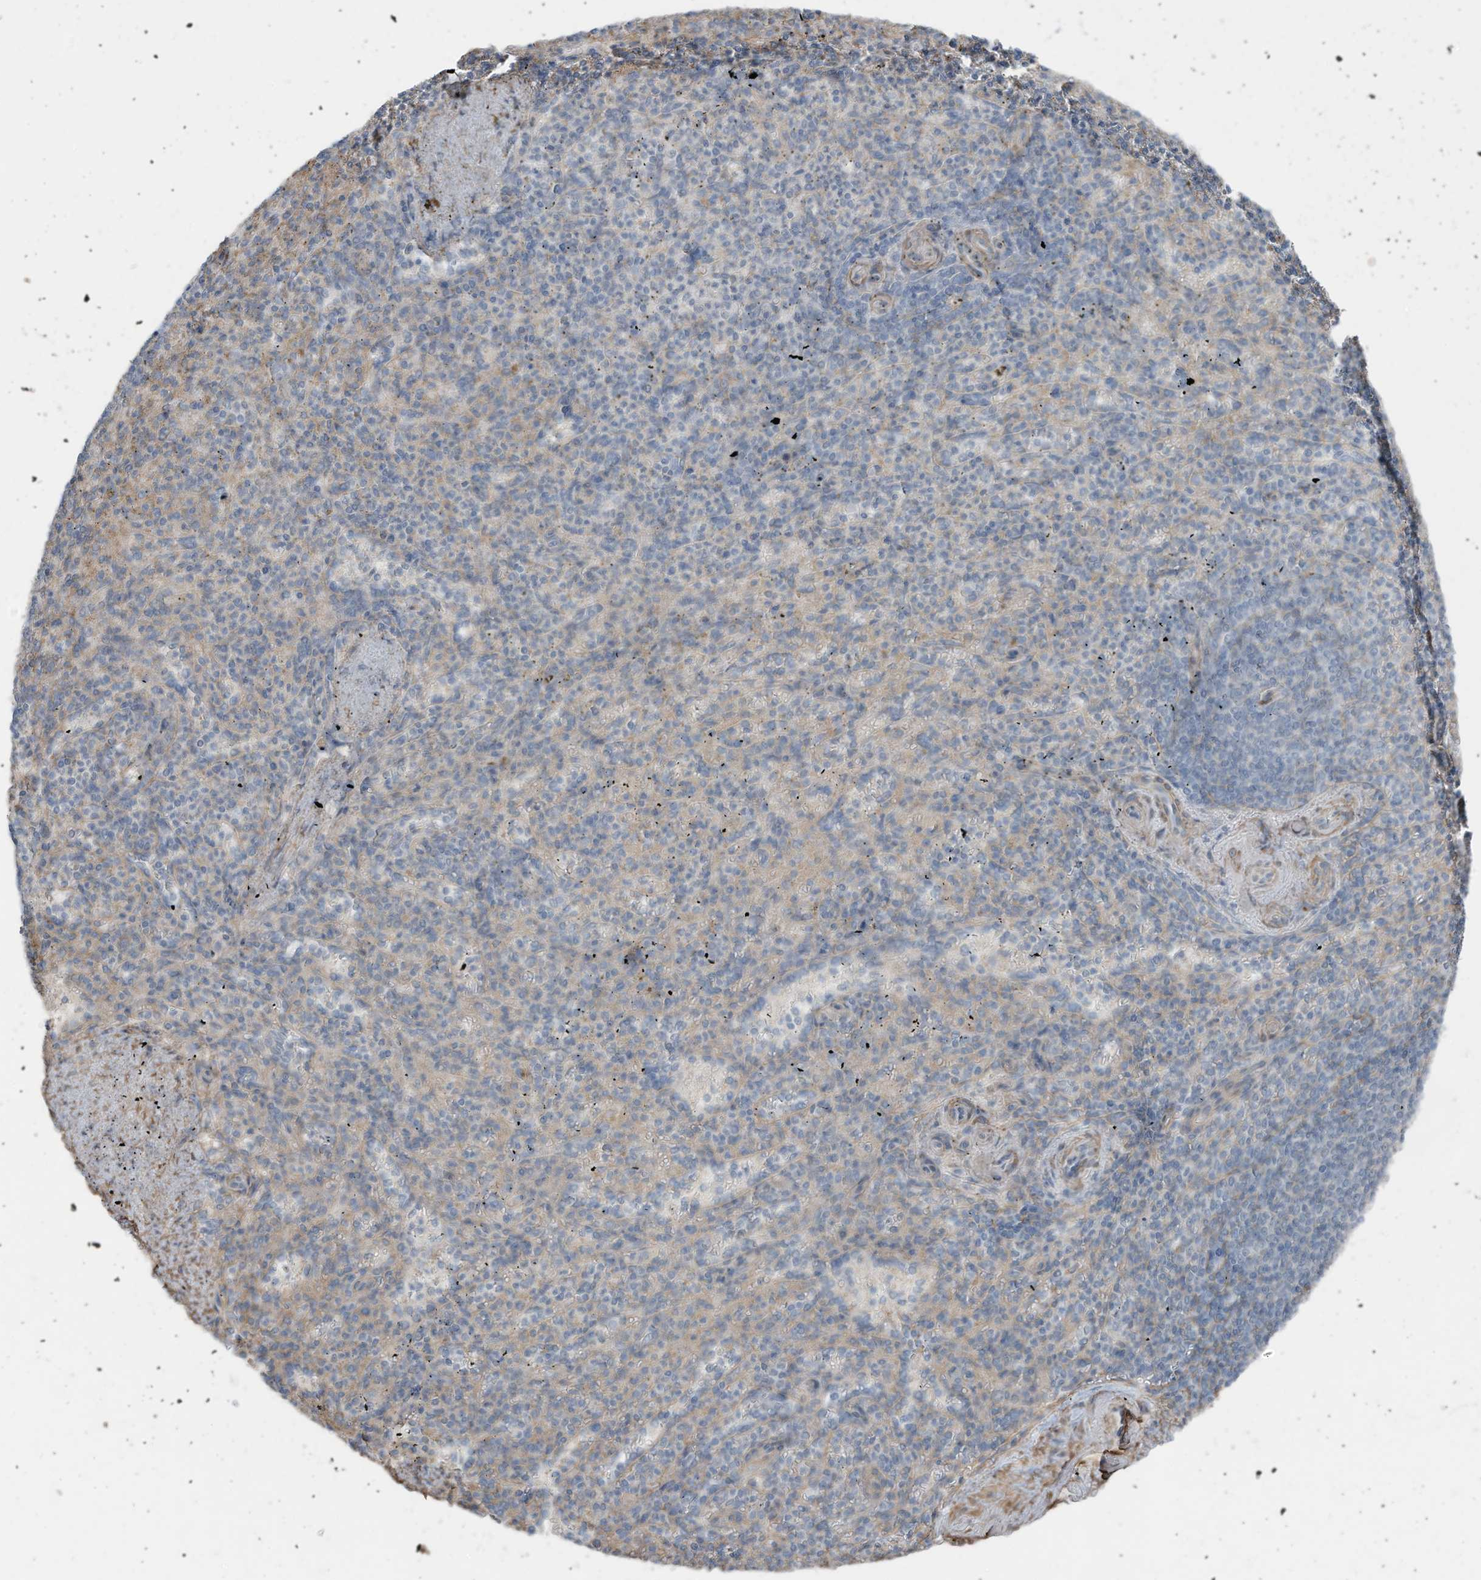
{"staining": {"intensity": "negative", "quantity": "none", "location": "none"}, "tissue": "spleen", "cell_type": "Cells in red pulp", "image_type": "normal", "snomed": [{"axis": "morphology", "description": "Normal tissue, NOS"}, {"axis": "topography", "description": "Spleen"}], "caption": "DAB immunohistochemical staining of unremarkable spleen demonstrates no significant staining in cells in red pulp. The staining is performed using DAB (3,3'-diaminobenzidine) brown chromogen with nuclei counter-stained in using hematoxylin.", "gene": "SLC17A7", "patient": {"sex": "female", "age": 74}}